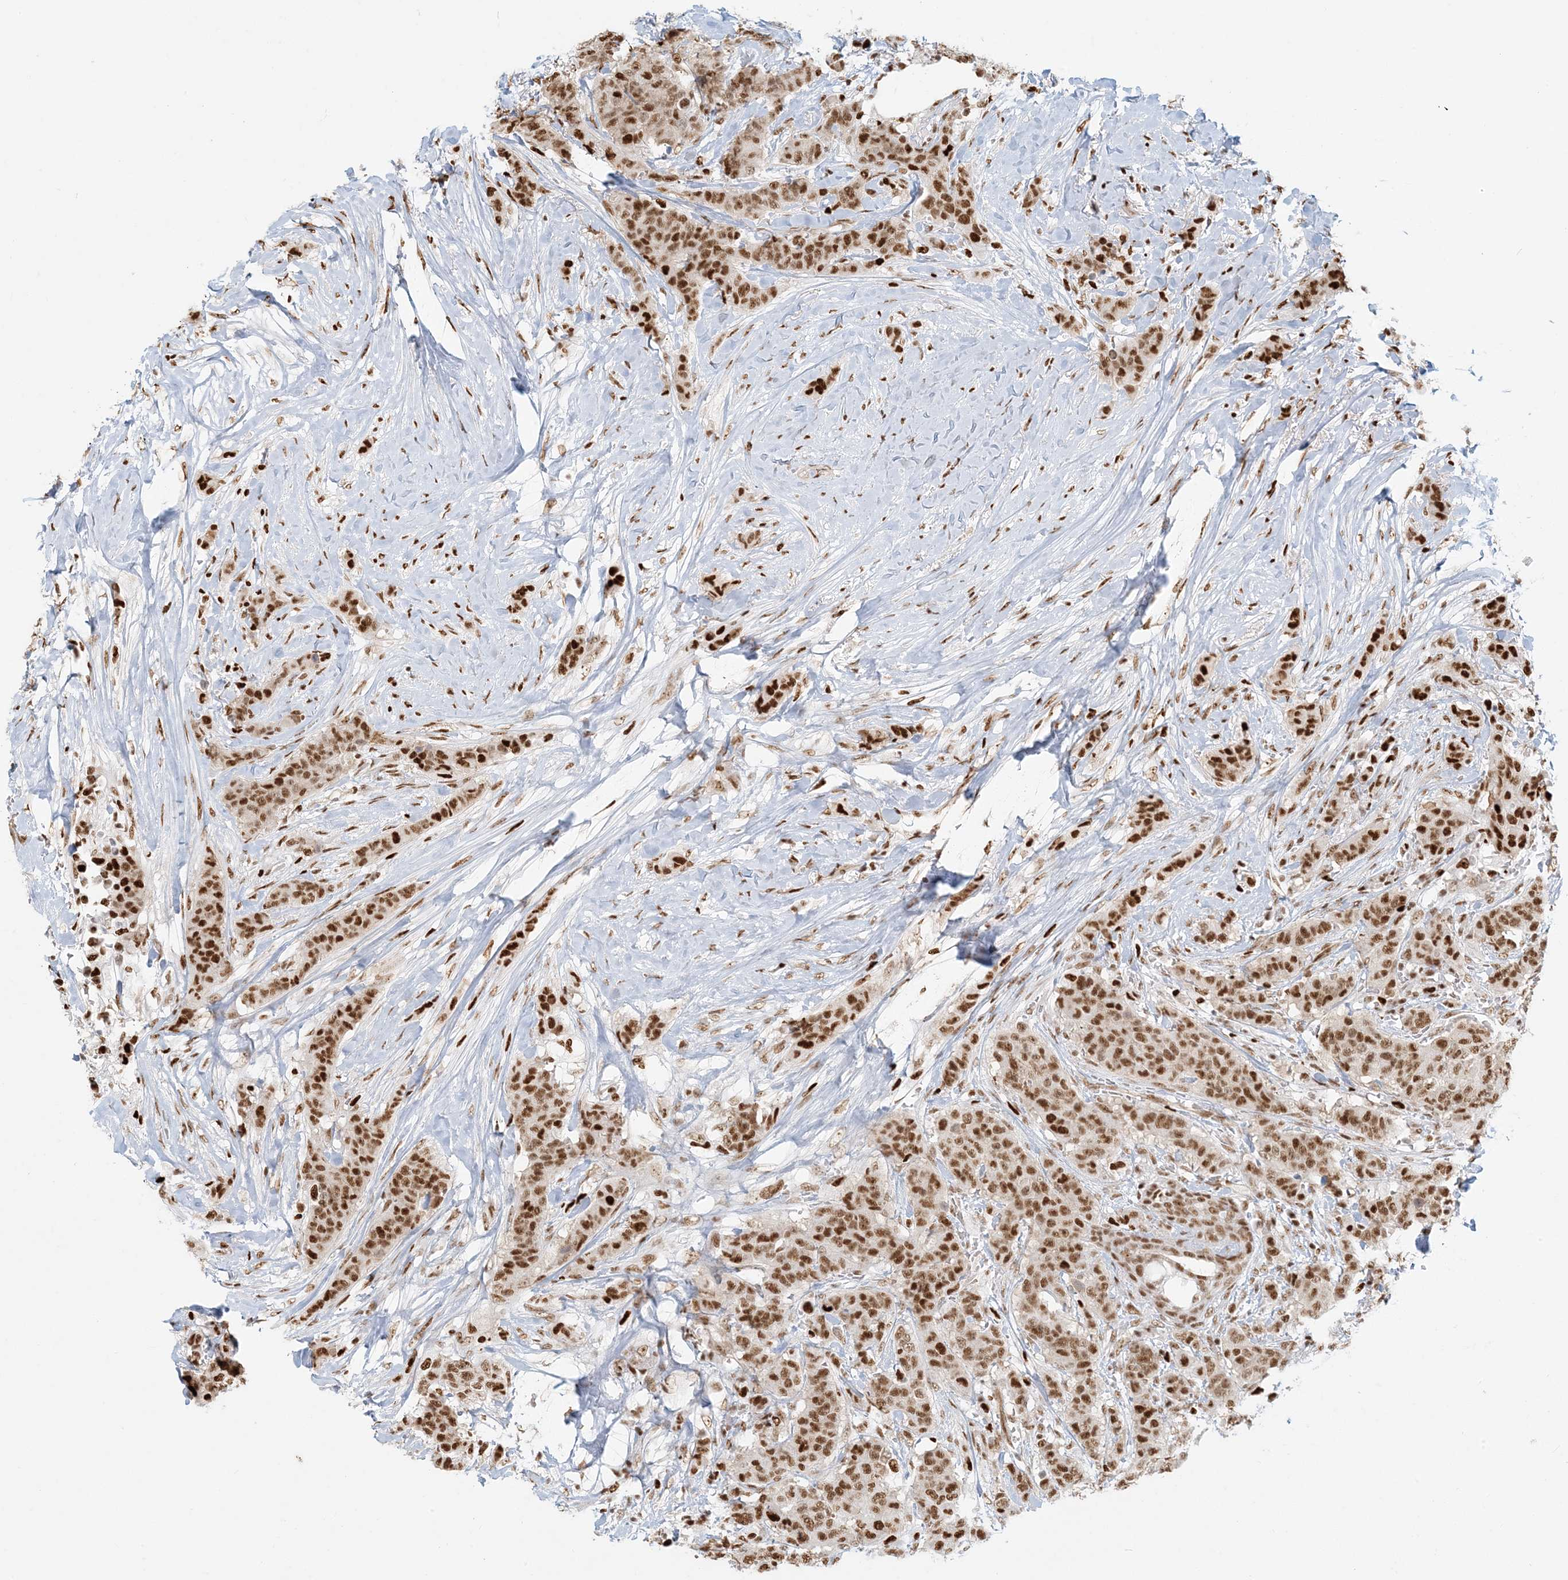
{"staining": {"intensity": "moderate", "quantity": ">75%", "location": "nuclear"}, "tissue": "breast cancer", "cell_type": "Tumor cells", "image_type": "cancer", "snomed": [{"axis": "morphology", "description": "Duct carcinoma"}, {"axis": "topography", "description": "Breast"}], "caption": "DAB (3,3'-diaminobenzidine) immunohistochemical staining of human invasive ductal carcinoma (breast) exhibits moderate nuclear protein staining in approximately >75% of tumor cells.", "gene": "CKS2", "patient": {"sex": "female", "age": 40}}